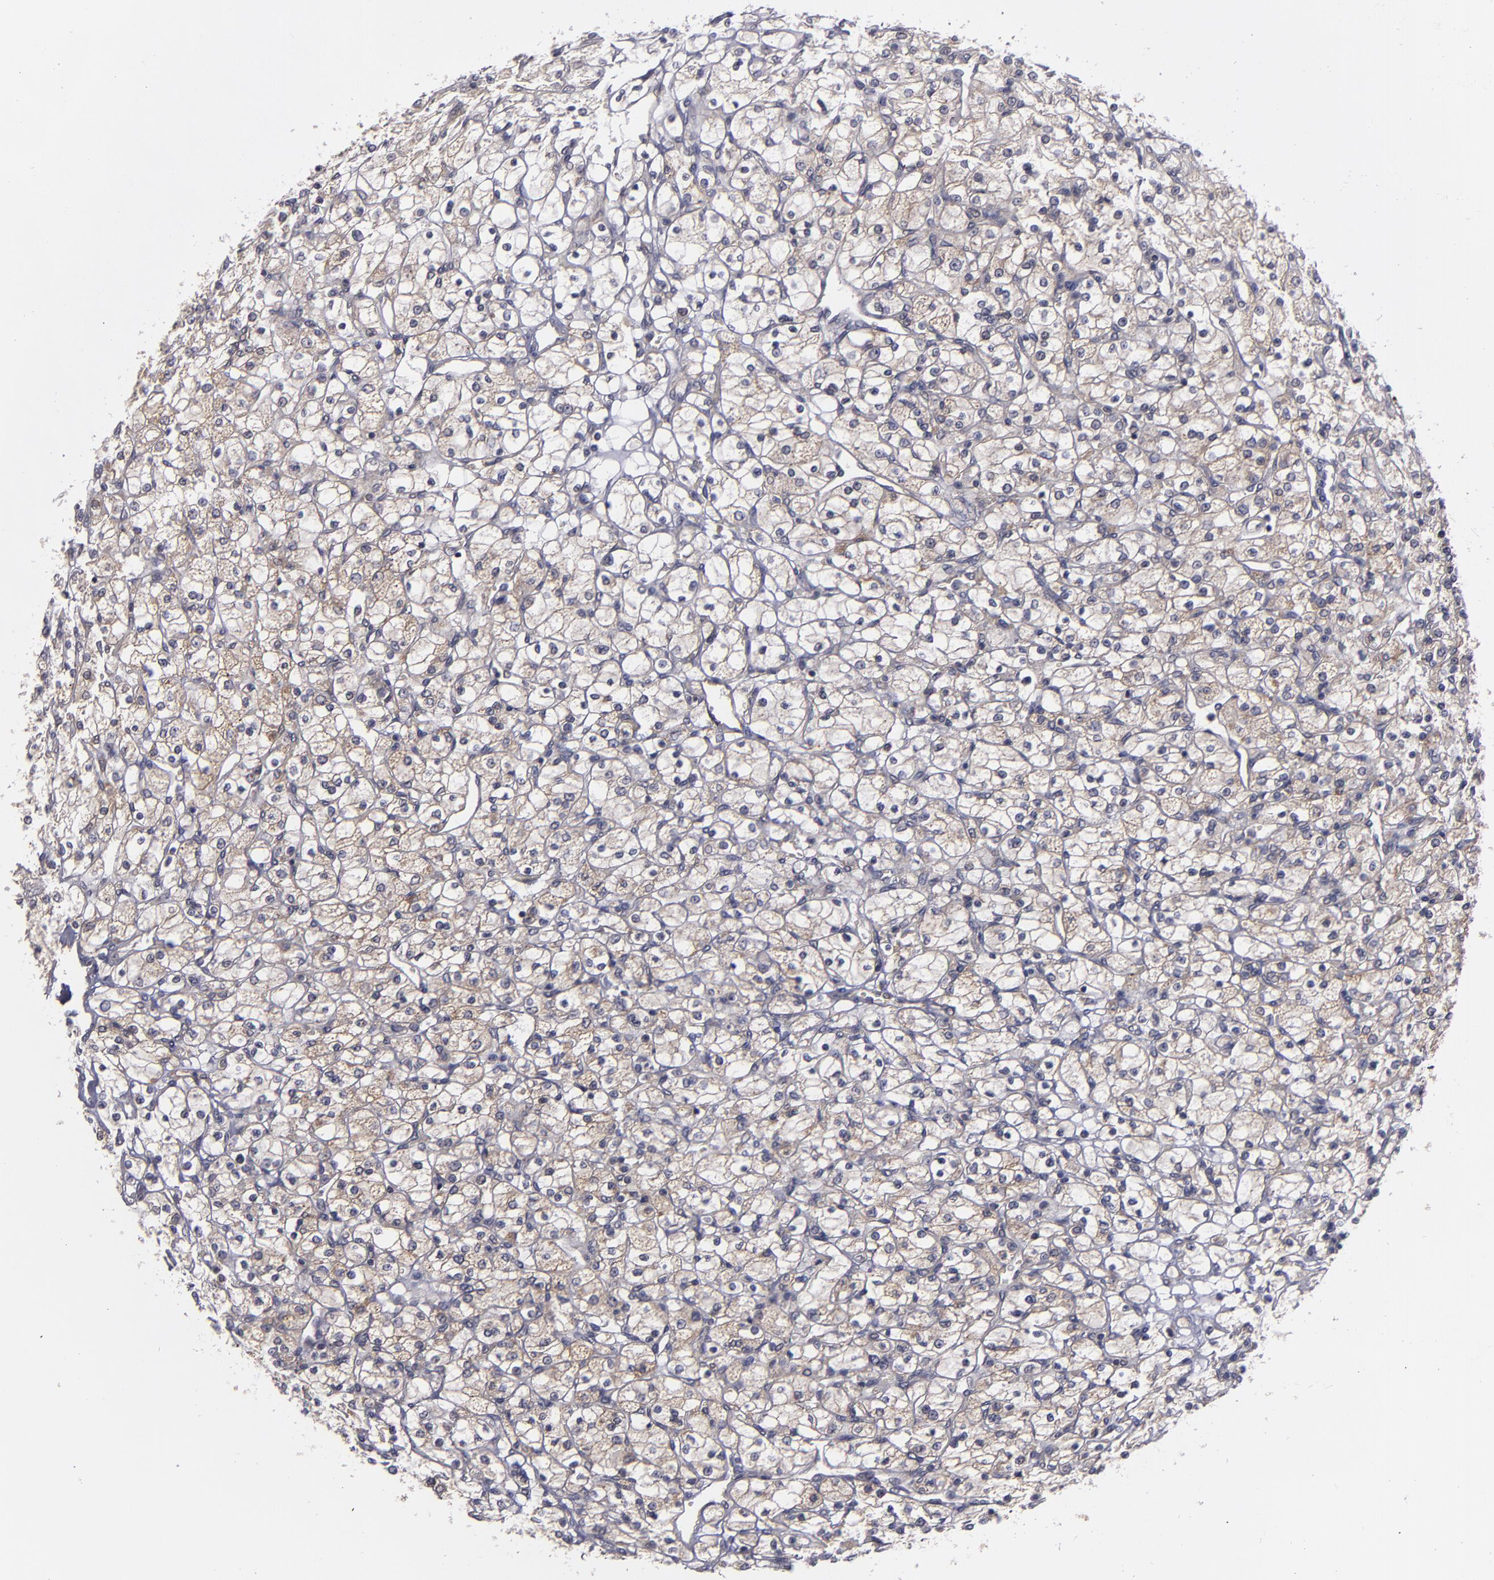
{"staining": {"intensity": "weak", "quantity": "<25%", "location": "cytoplasmic/membranous"}, "tissue": "renal cancer", "cell_type": "Tumor cells", "image_type": "cancer", "snomed": [{"axis": "morphology", "description": "Adenocarcinoma, NOS"}, {"axis": "topography", "description": "Kidney"}], "caption": "DAB (3,3'-diaminobenzidine) immunohistochemical staining of human renal cancer (adenocarcinoma) exhibits no significant staining in tumor cells.", "gene": "BMP6", "patient": {"sex": "female", "age": 83}}